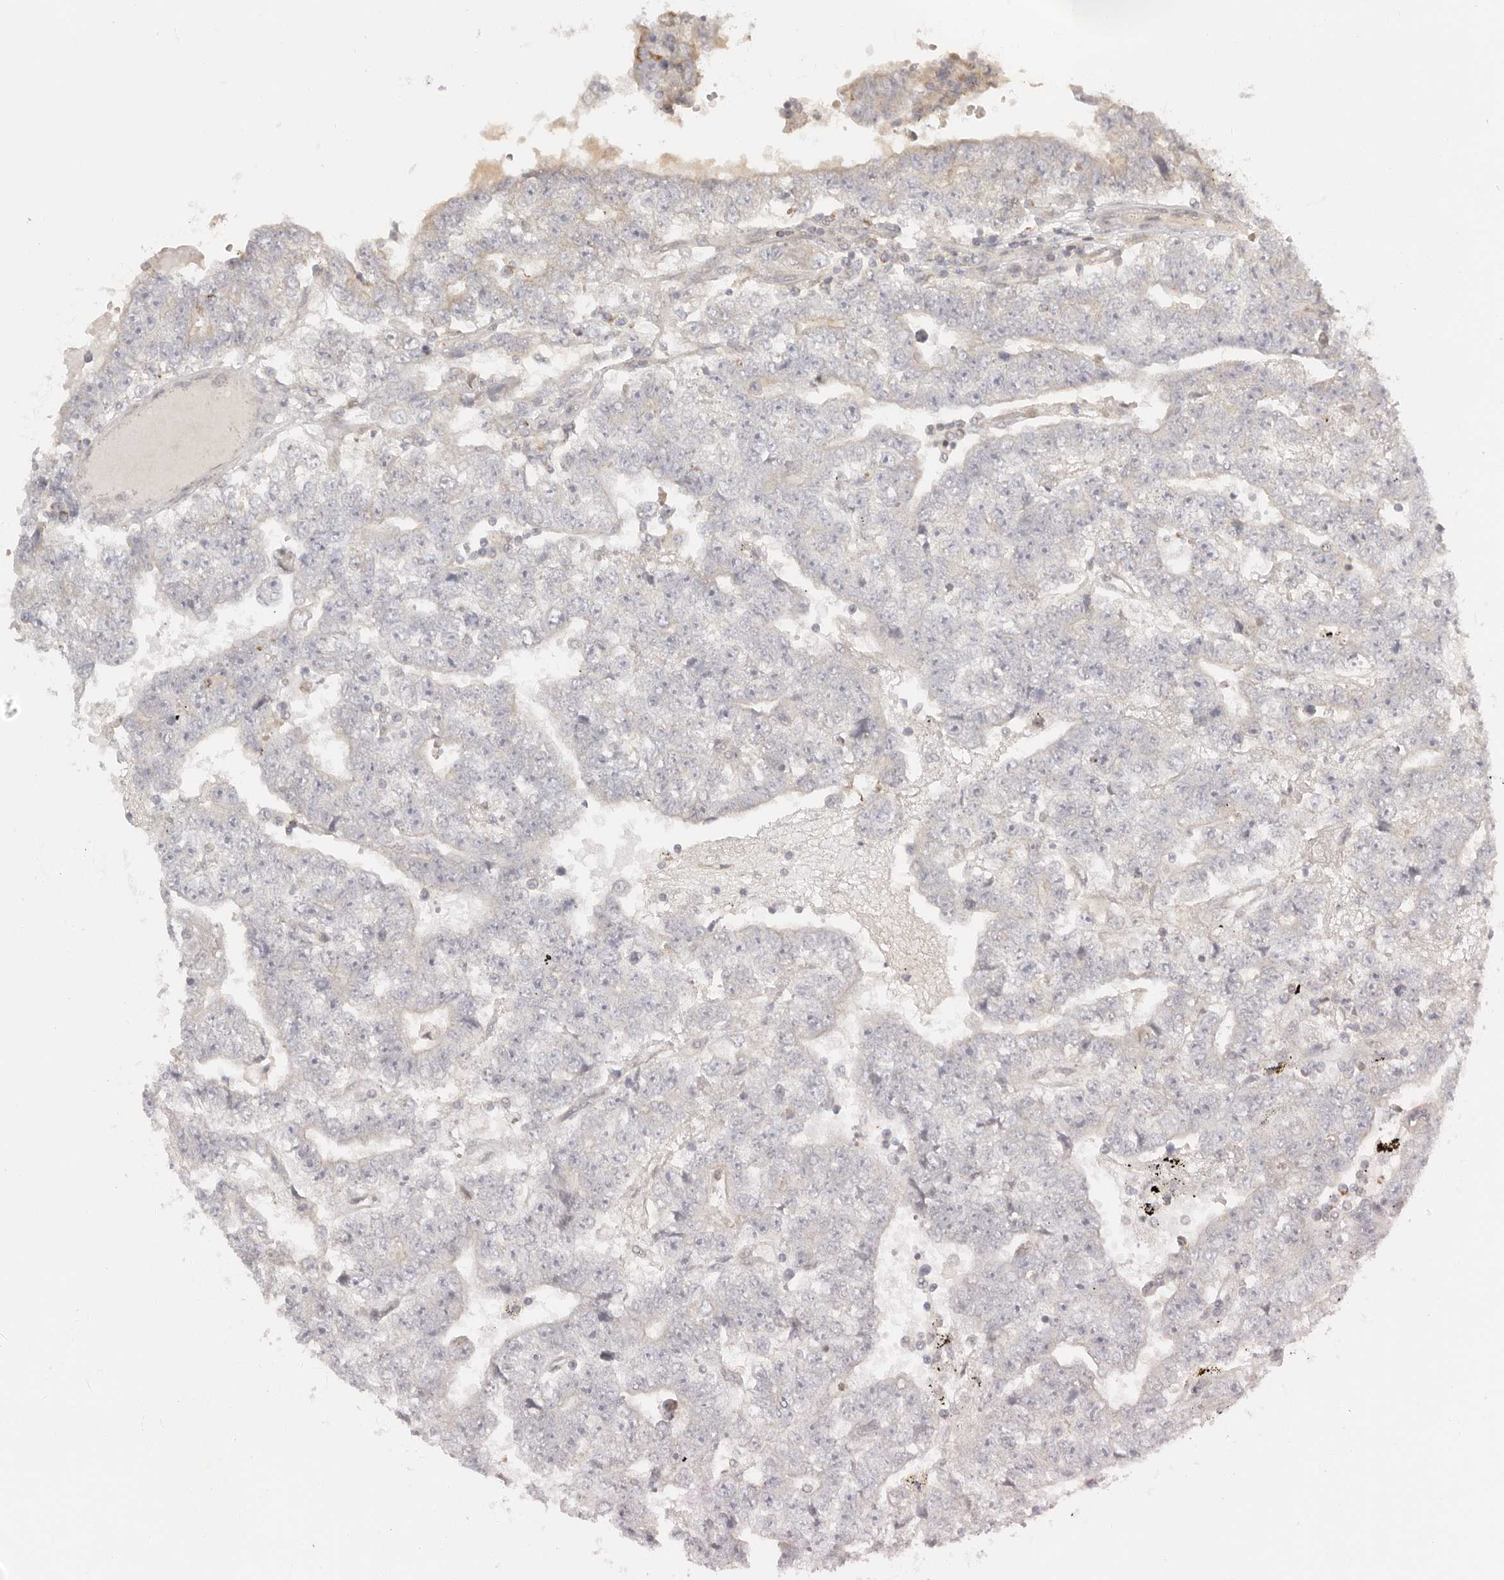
{"staining": {"intensity": "negative", "quantity": "none", "location": "none"}, "tissue": "testis cancer", "cell_type": "Tumor cells", "image_type": "cancer", "snomed": [{"axis": "morphology", "description": "Carcinoma, Embryonal, NOS"}, {"axis": "topography", "description": "Testis"}], "caption": "An immunohistochemistry (IHC) photomicrograph of testis cancer is shown. There is no staining in tumor cells of testis cancer.", "gene": "KDF1", "patient": {"sex": "male", "age": 25}}